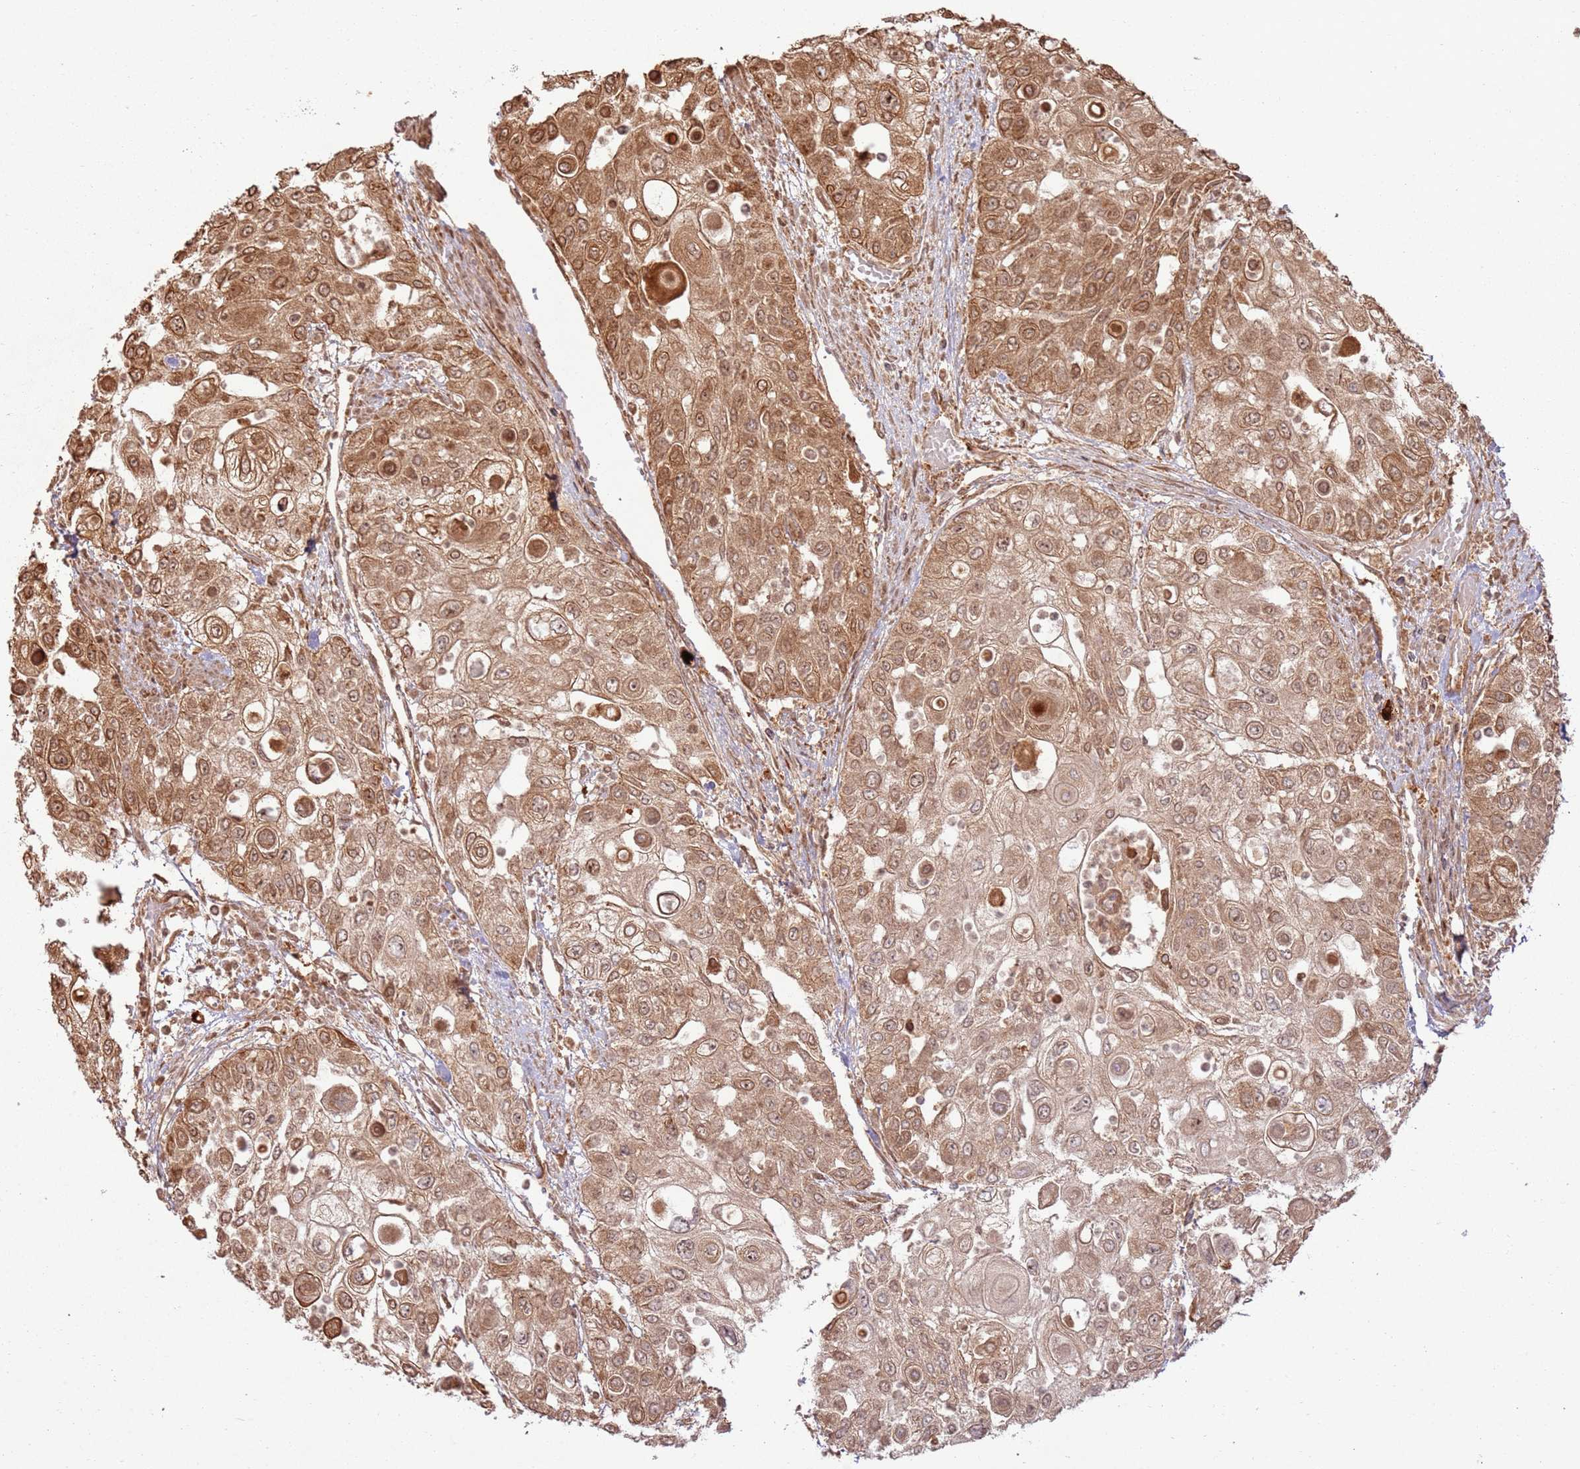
{"staining": {"intensity": "moderate", "quantity": ">75%", "location": "cytoplasmic/membranous,nuclear"}, "tissue": "urothelial cancer", "cell_type": "Tumor cells", "image_type": "cancer", "snomed": [{"axis": "morphology", "description": "Urothelial carcinoma, High grade"}, {"axis": "topography", "description": "Urinary bladder"}], "caption": "Human urothelial cancer stained for a protein (brown) shows moderate cytoplasmic/membranous and nuclear positive positivity in approximately >75% of tumor cells.", "gene": "TBC1D13", "patient": {"sex": "female", "age": 79}}